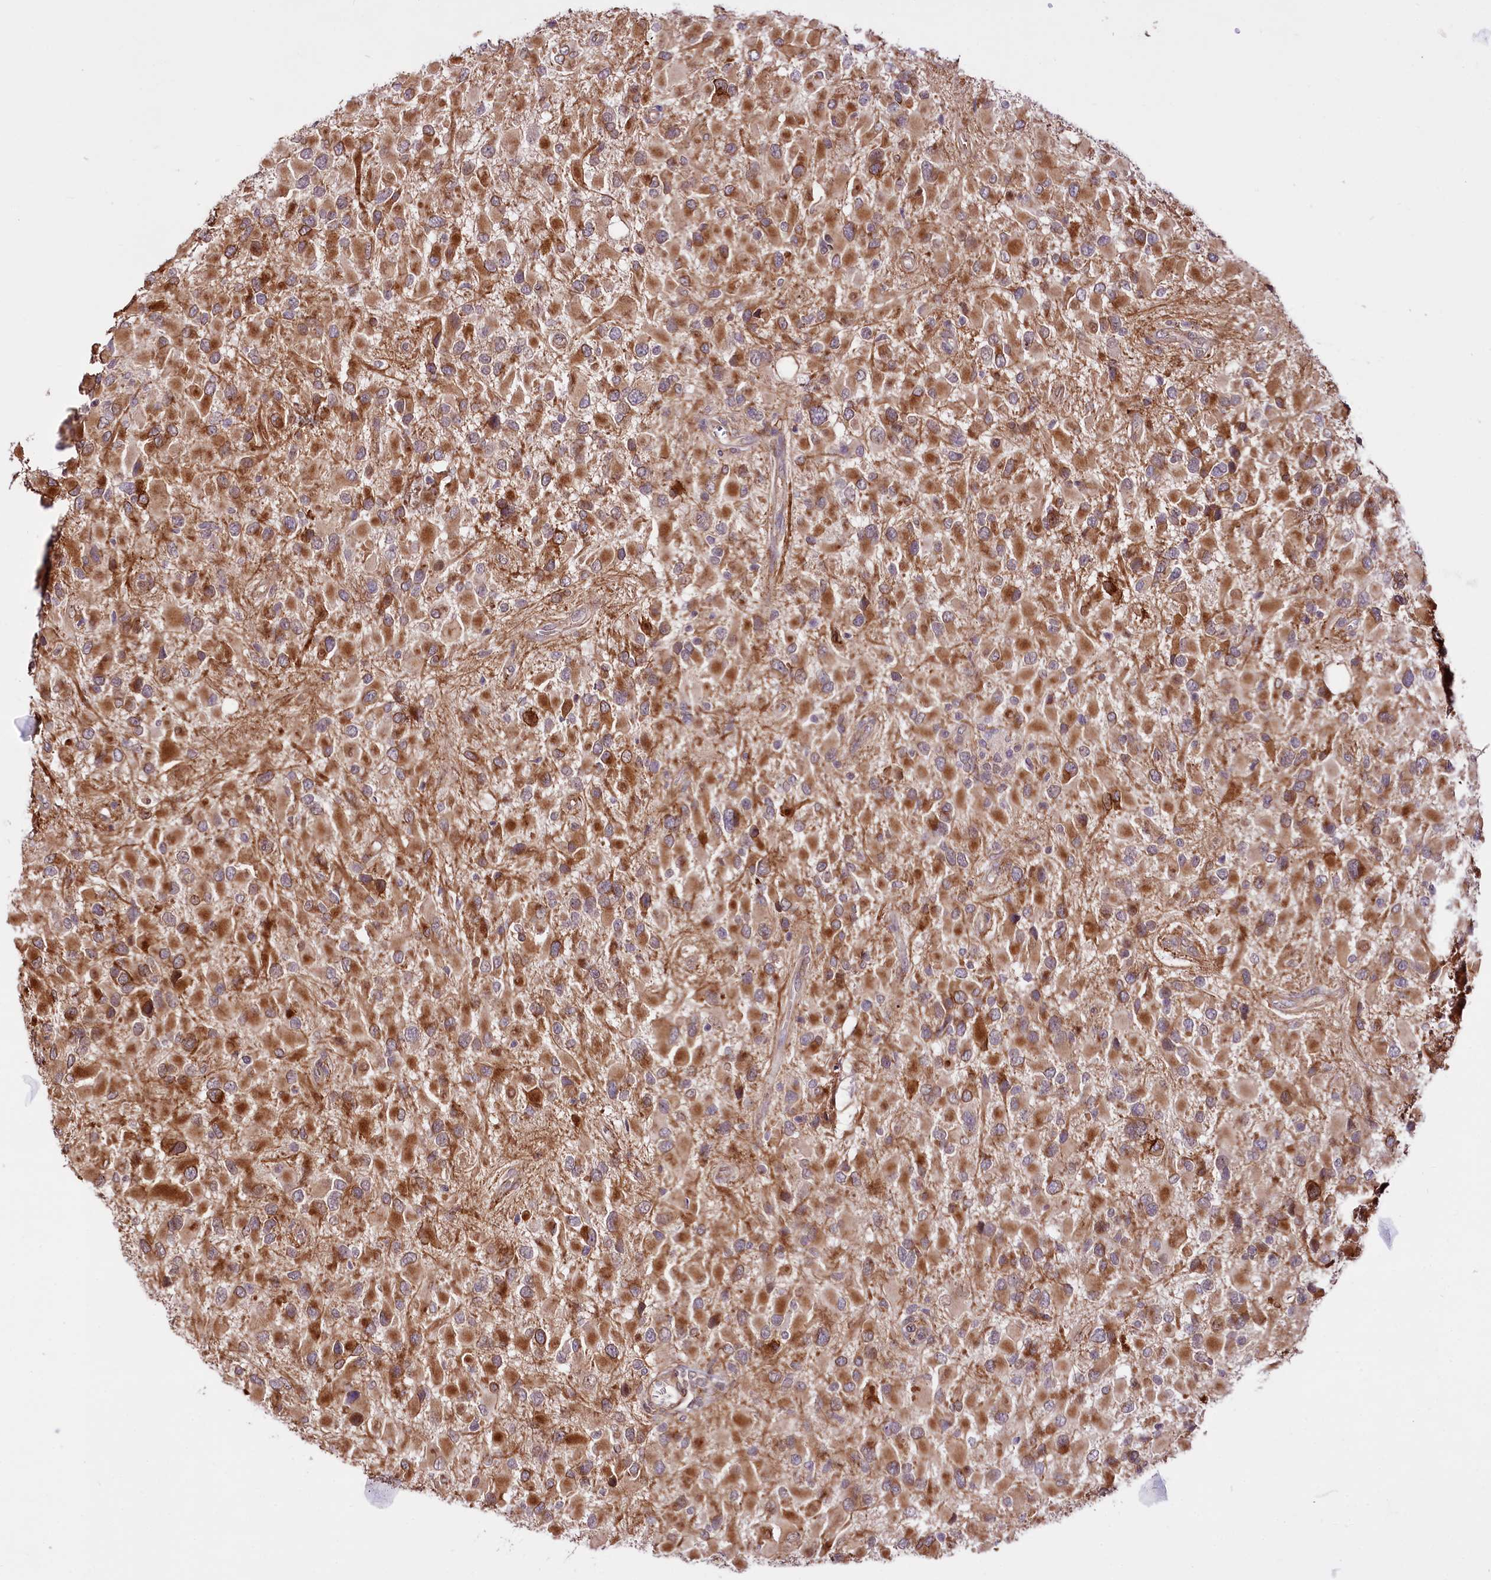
{"staining": {"intensity": "strong", "quantity": ">75%", "location": "cytoplasmic/membranous"}, "tissue": "glioma", "cell_type": "Tumor cells", "image_type": "cancer", "snomed": [{"axis": "morphology", "description": "Glioma, malignant, High grade"}, {"axis": "topography", "description": "Brain"}], "caption": "A micrograph showing strong cytoplasmic/membranous expression in about >75% of tumor cells in malignant glioma (high-grade), as visualized by brown immunohistochemical staining.", "gene": "CUTC", "patient": {"sex": "male", "age": 53}}